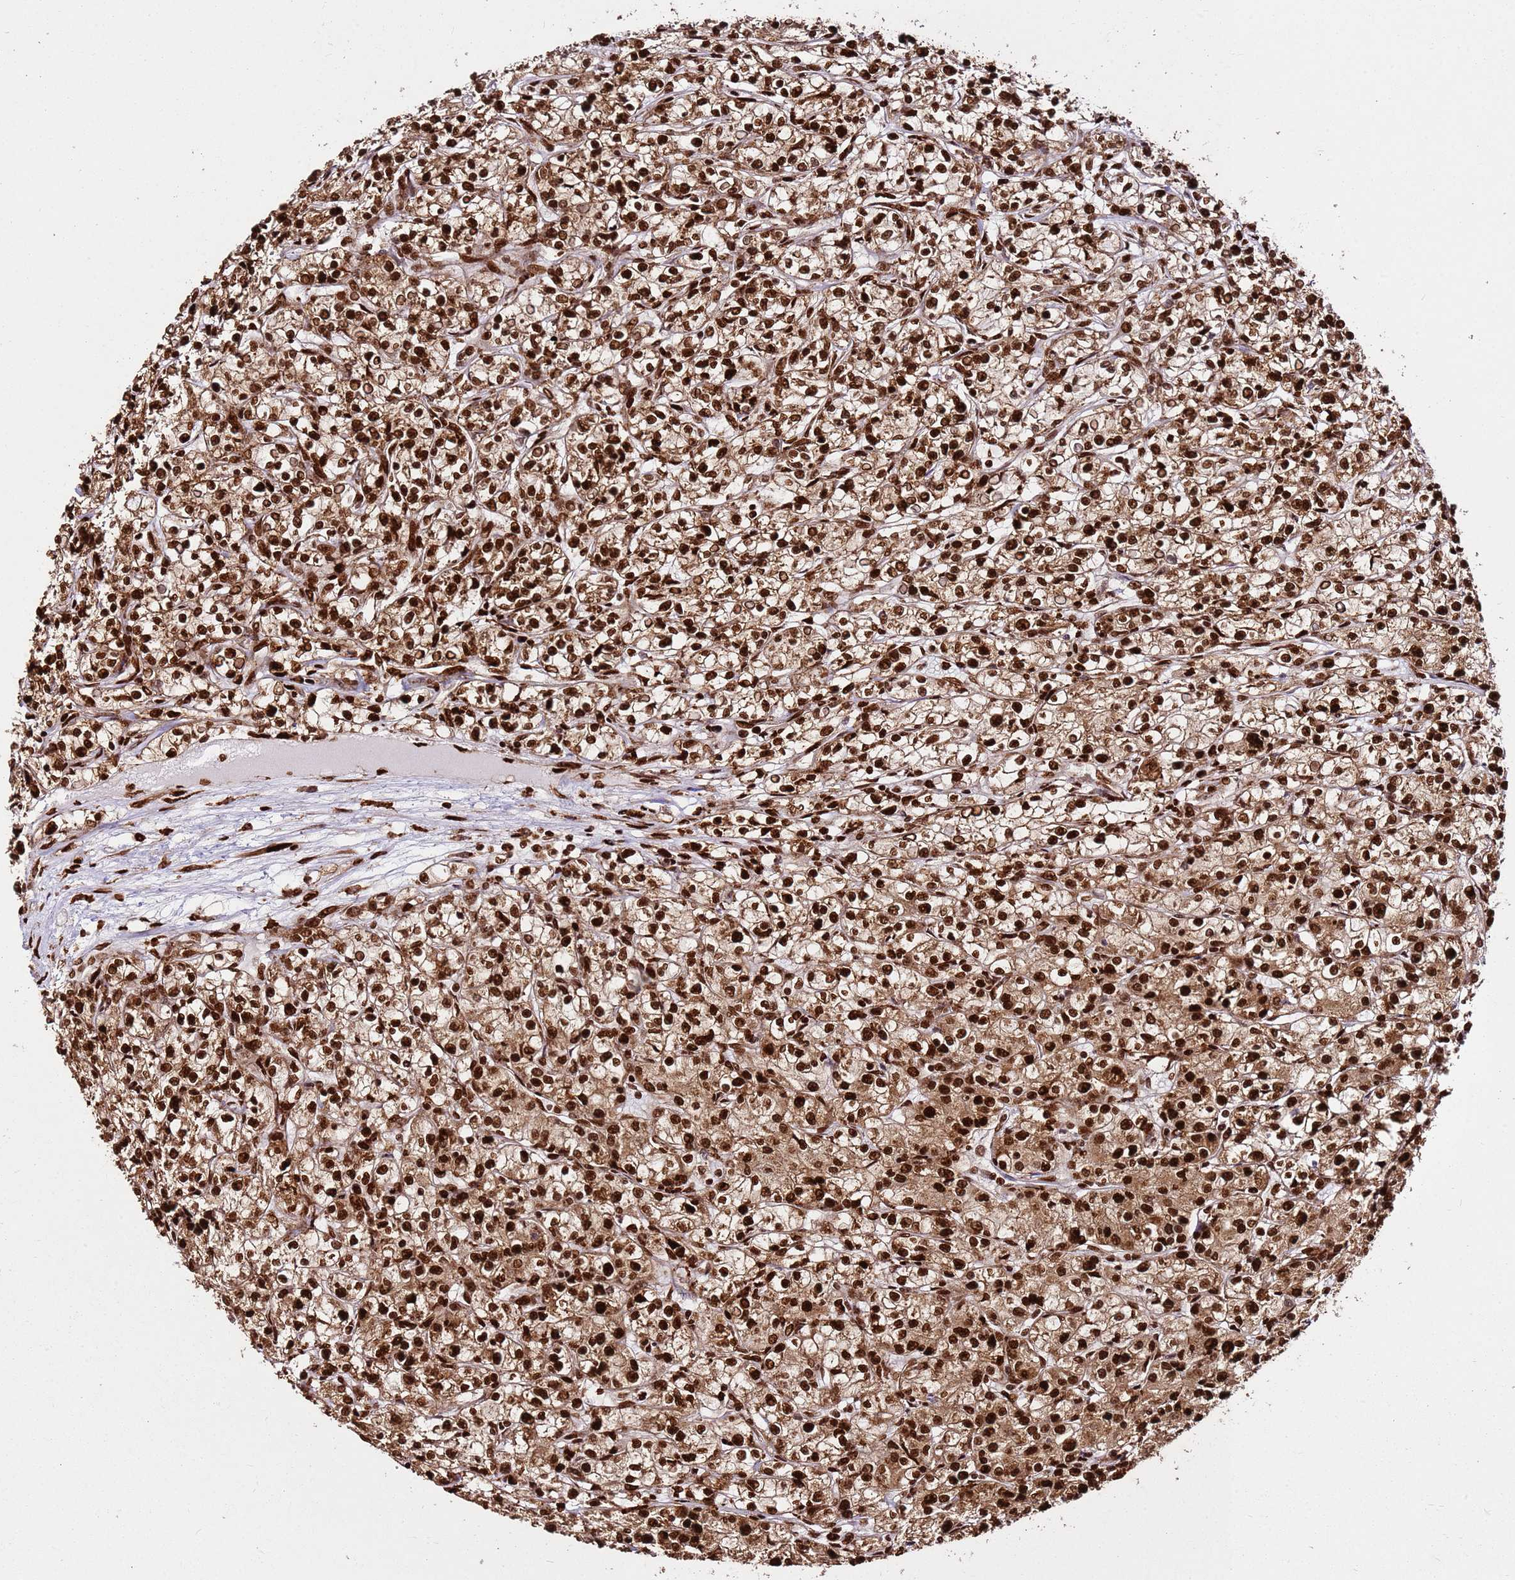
{"staining": {"intensity": "strong", "quantity": ">75%", "location": "cytoplasmic/membranous,nuclear"}, "tissue": "renal cancer", "cell_type": "Tumor cells", "image_type": "cancer", "snomed": [{"axis": "morphology", "description": "Adenocarcinoma, NOS"}, {"axis": "topography", "description": "Kidney"}], "caption": "Immunohistochemical staining of renal cancer (adenocarcinoma) displays strong cytoplasmic/membranous and nuclear protein positivity in about >75% of tumor cells. (DAB IHC with brightfield microscopy, high magnification).", "gene": "HNRNPAB", "patient": {"sex": "female", "age": 59}}